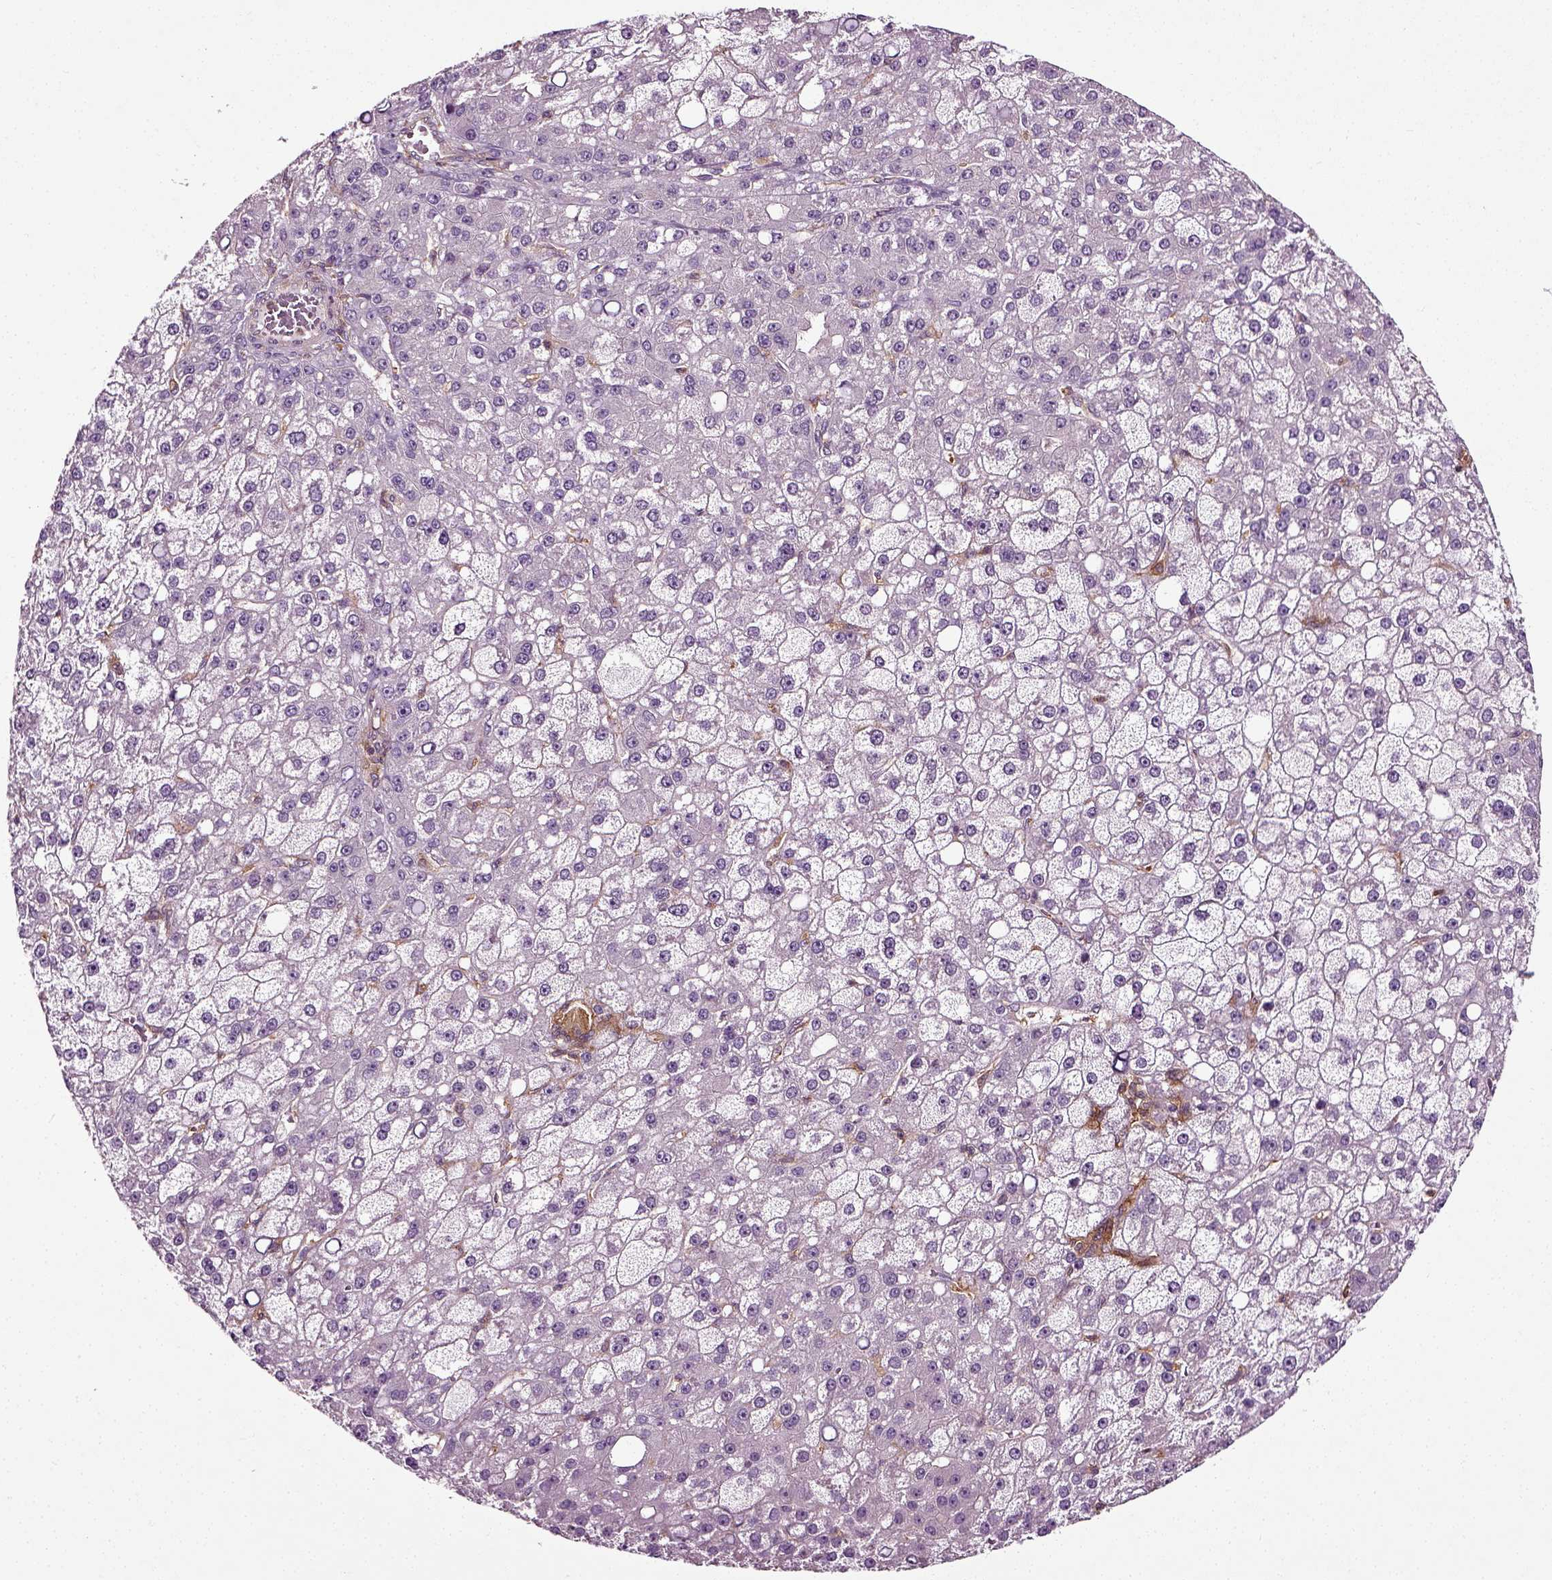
{"staining": {"intensity": "negative", "quantity": "none", "location": "none"}, "tissue": "liver cancer", "cell_type": "Tumor cells", "image_type": "cancer", "snomed": [{"axis": "morphology", "description": "Carcinoma, Hepatocellular, NOS"}, {"axis": "topography", "description": "Liver"}], "caption": "Image shows no significant protein staining in tumor cells of liver cancer.", "gene": "RHOF", "patient": {"sex": "male", "age": 67}}